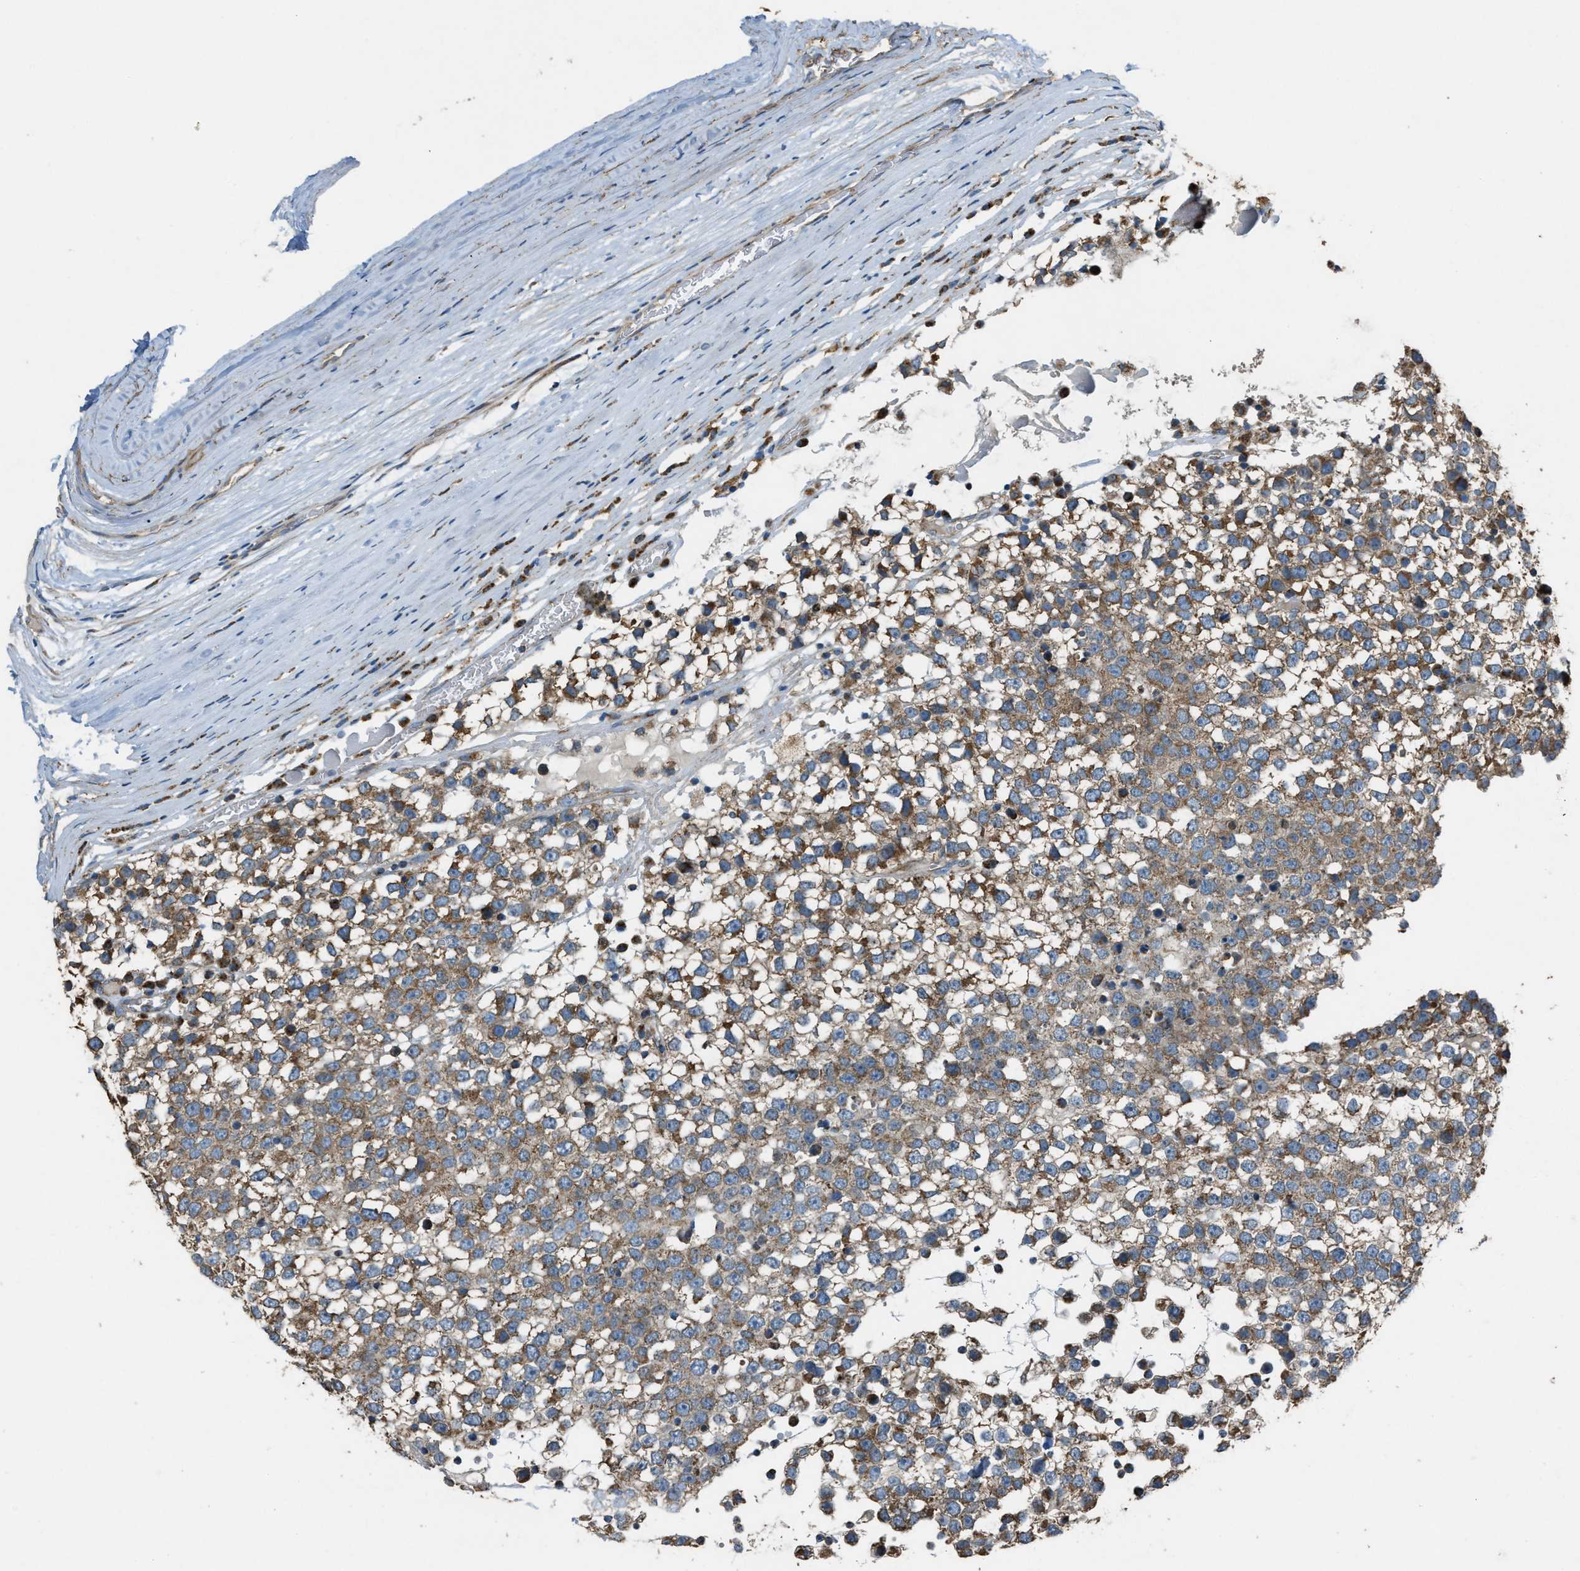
{"staining": {"intensity": "moderate", "quantity": ">75%", "location": "cytoplasmic/membranous"}, "tissue": "testis cancer", "cell_type": "Tumor cells", "image_type": "cancer", "snomed": [{"axis": "morphology", "description": "Seminoma, NOS"}, {"axis": "topography", "description": "Testis"}], "caption": "Human testis cancer stained with a protein marker exhibits moderate staining in tumor cells.", "gene": "SLC25A11", "patient": {"sex": "male", "age": 65}}